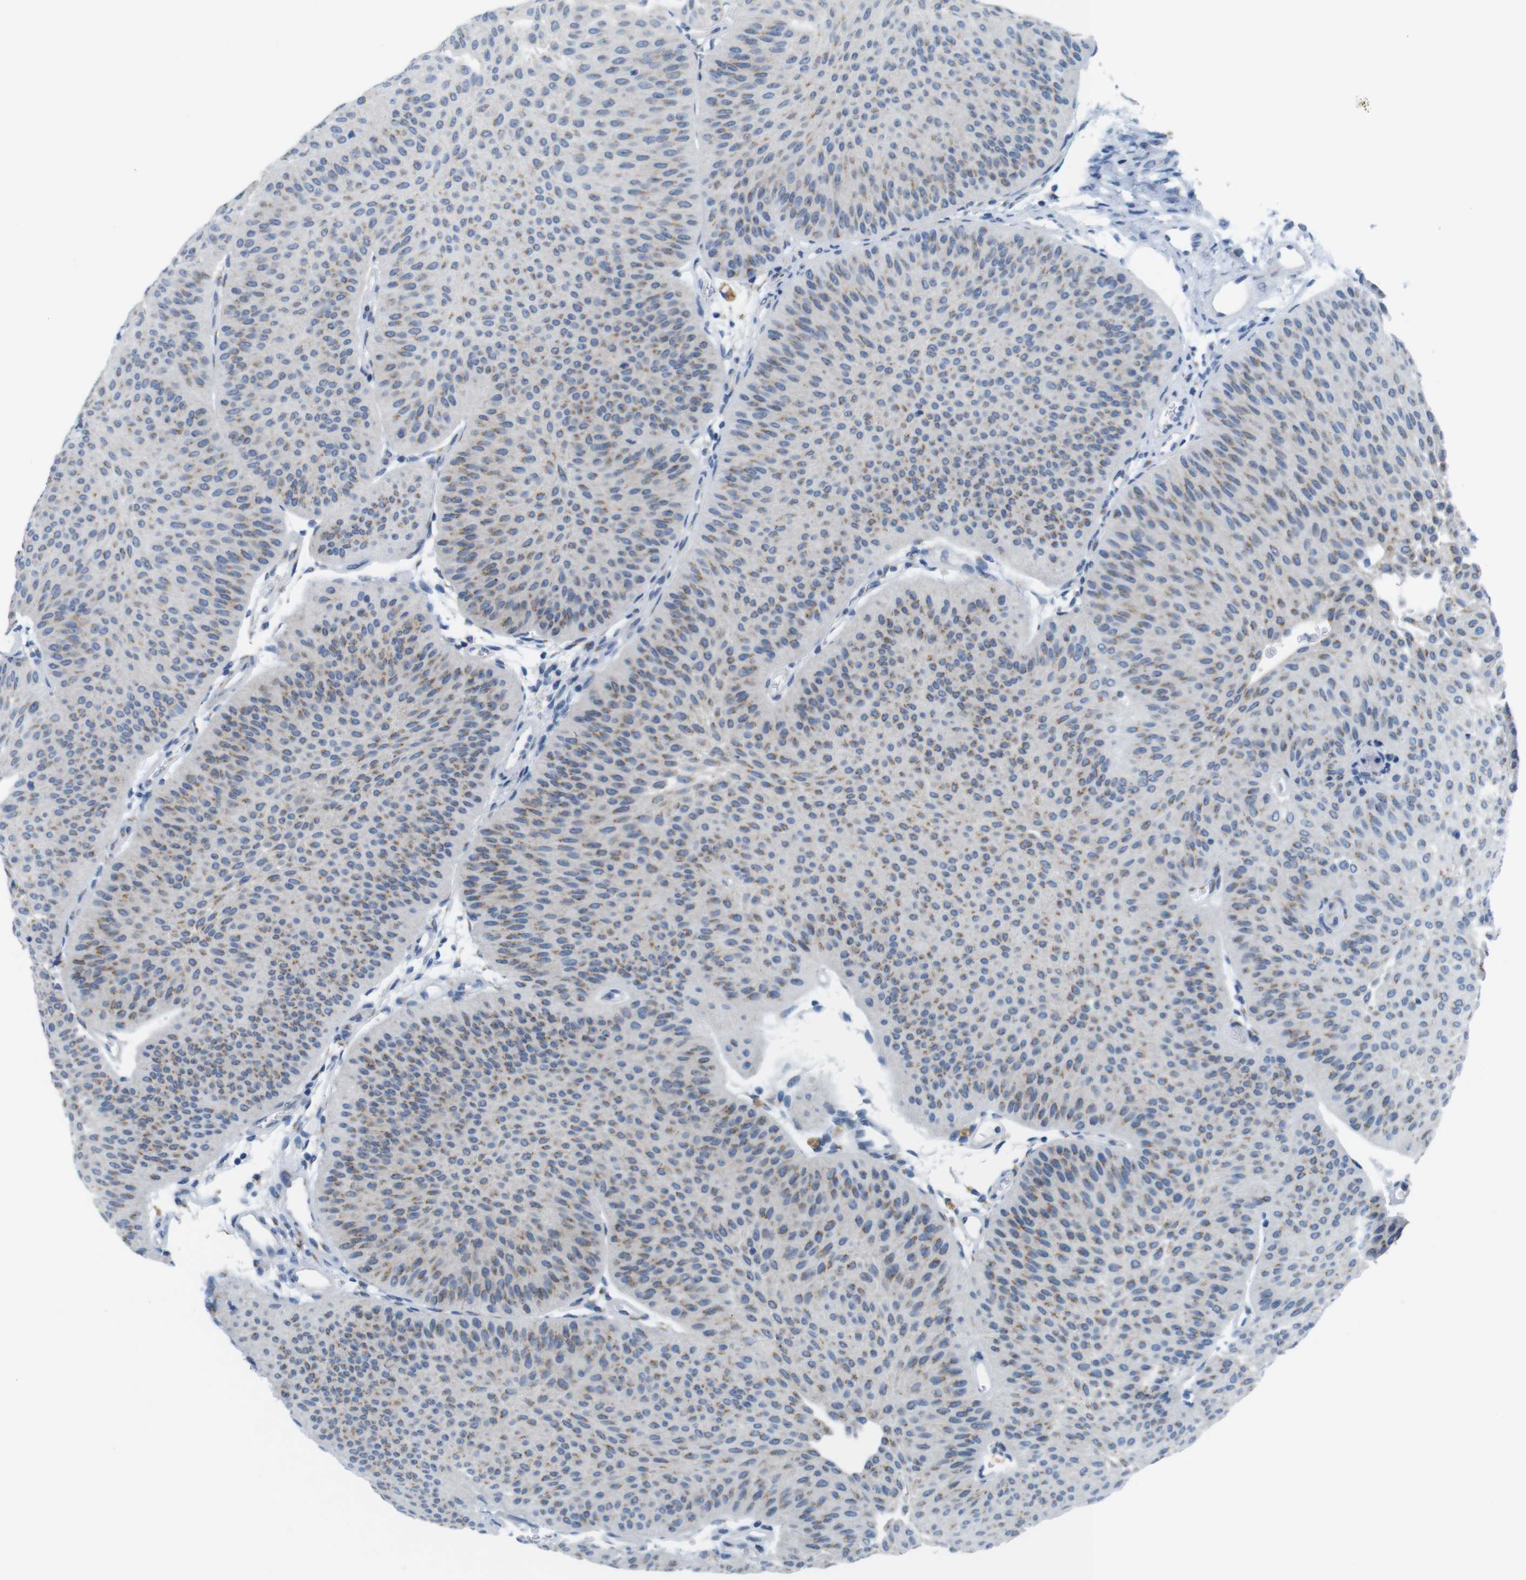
{"staining": {"intensity": "moderate", "quantity": ">75%", "location": "cytoplasmic/membranous"}, "tissue": "urothelial cancer", "cell_type": "Tumor cells", "image_type": "cancer", "snomed": [{"axis": "morphology", "description": "Urothelial carcinoma, Low grade"}, {"axis": "topography", "description": "Urinary bladder"}], "caption": "A micrograph of human urothelial cancer stained for a protein demonstrates moderate cytoplasmic/membranous brown staining in tumor cells.", "gene": "GOLGA2", "patient": {"sex": "female", "age": 60}}